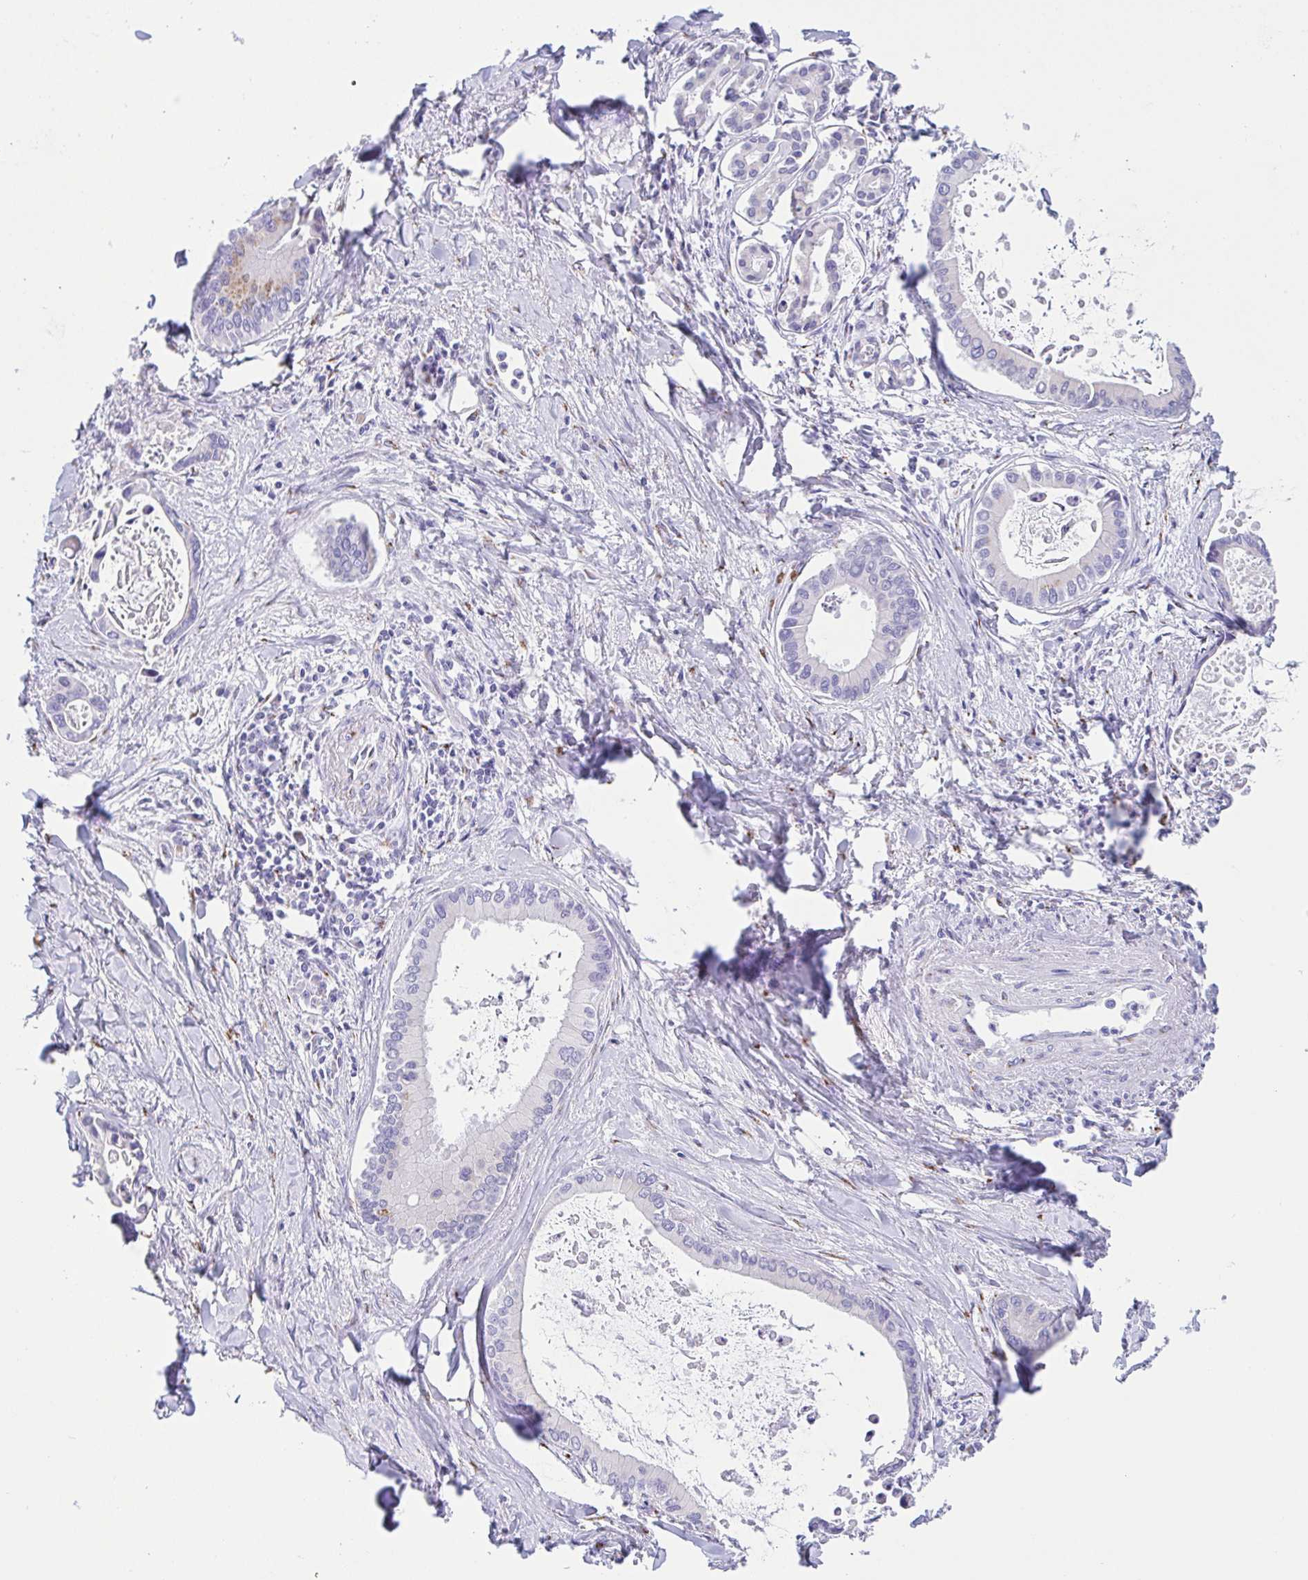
{"staining": {"intensity": "moderate", "quantity": "<25%", "location": "cytoplasmic/membranous"}, "tissue": "liver cancer", "cell_type": "Tumor cells", "image_type": "cancer", "snomed": [{"axis": "morphology", "description": "Cholangiocarcinoma"}, {"axis": "topography", "description": "Liver"}], "caption": "Cholangiocarcinoma (liver) stained with a brown dye shows moderate cytoplasmic/membranous positive positivity in approximately <25% of tumor cells.", "gene": "SULT1B1", "patient": {"sex": "male", "age": 66}}